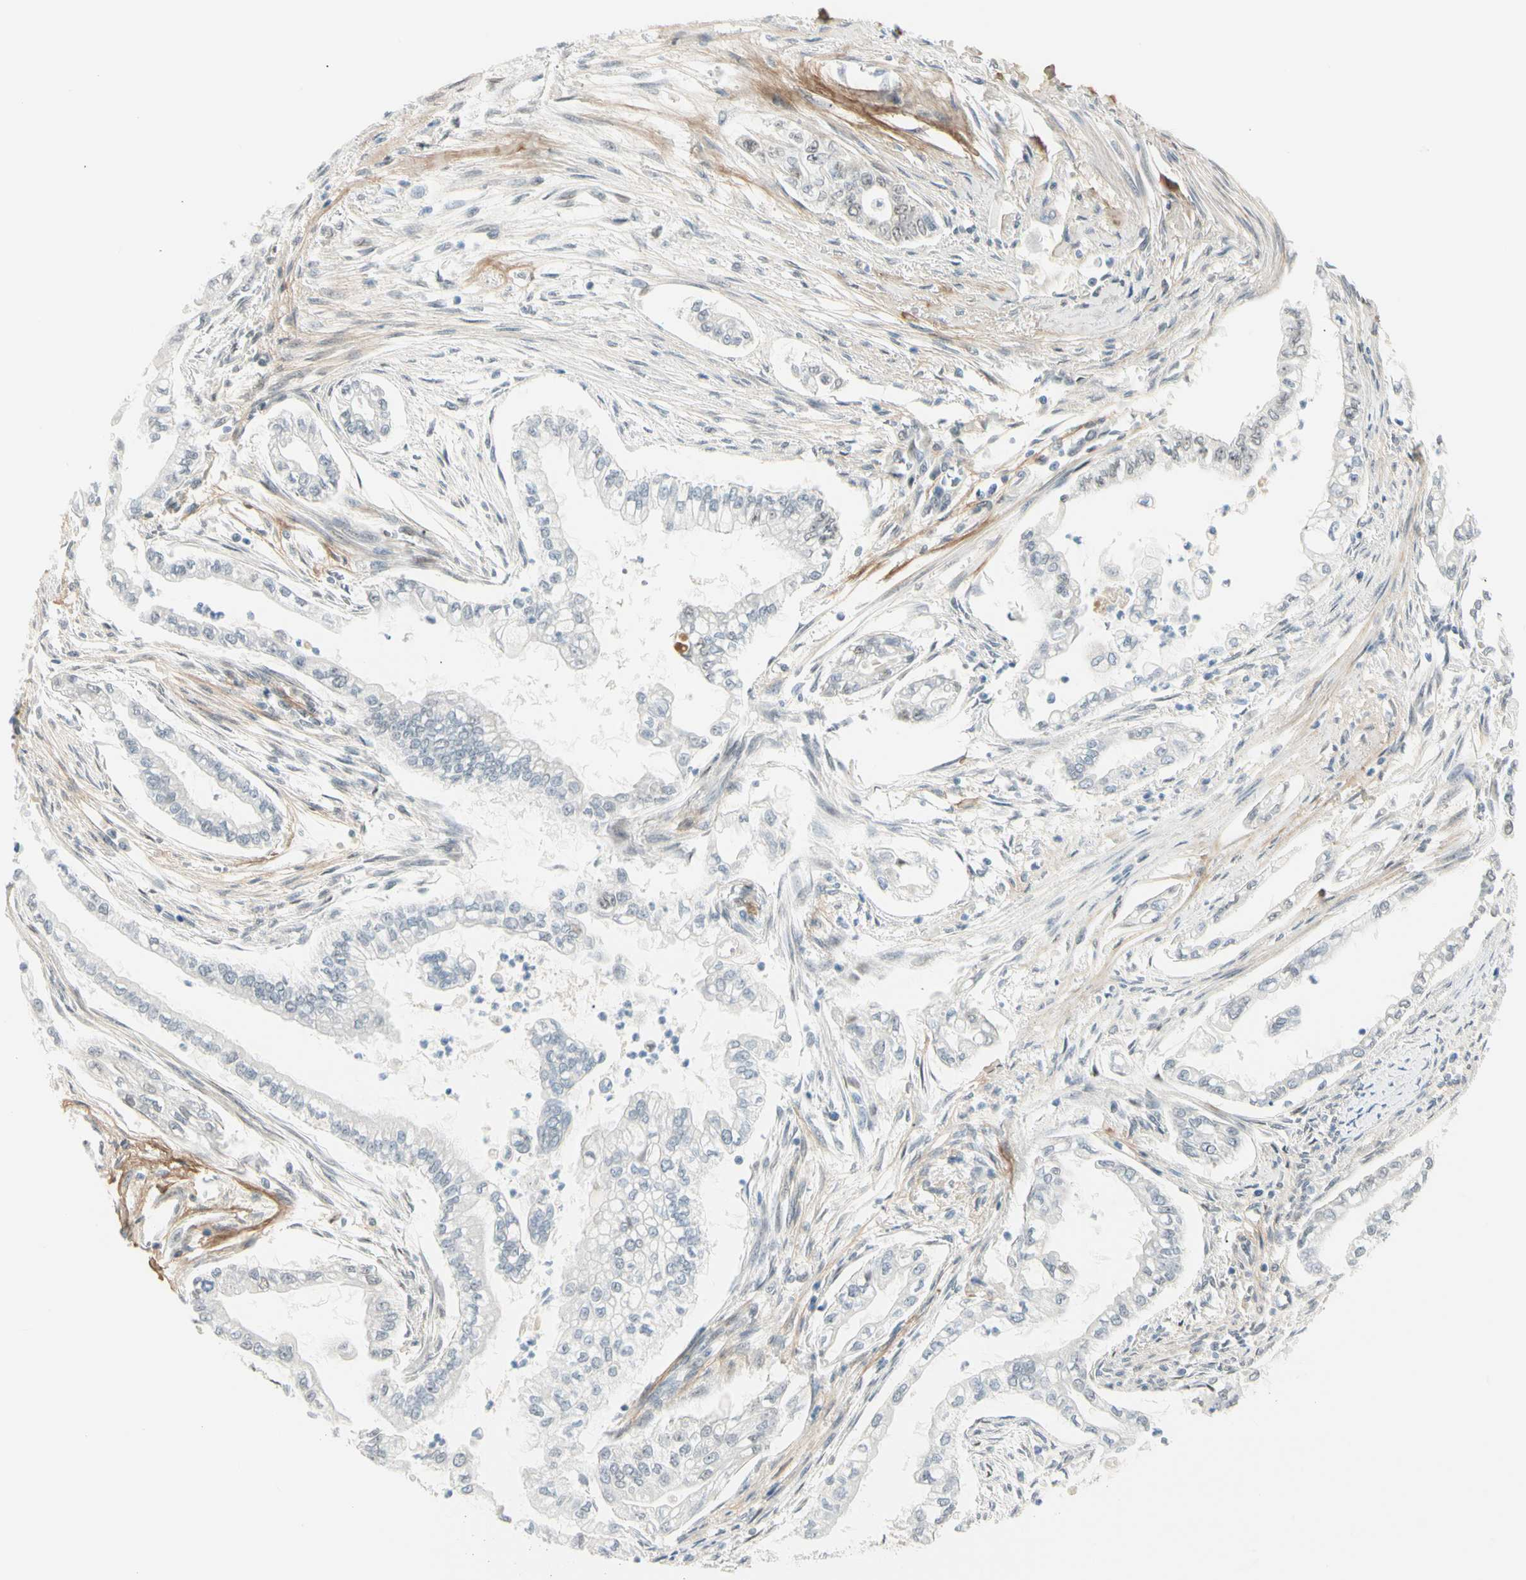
{"staining": {"intensity": "negative", "quantity": "none", "location": "none"}, "tissue": "pancreatic cancer", "cell_type": "Tumor cells", "image_type": "cancer", "snomed": [{"axis": "morphology", "description": "Normal tissue, NOS"}, {"axis": "topography", "description": "Pancreas"}], "caption": "Immunohistochemical staining of human pancreatic cancer reveals no significant positivity in tumor cells.", "gene": "ASPN", "patient": {"sex": "male", "age": 42}}